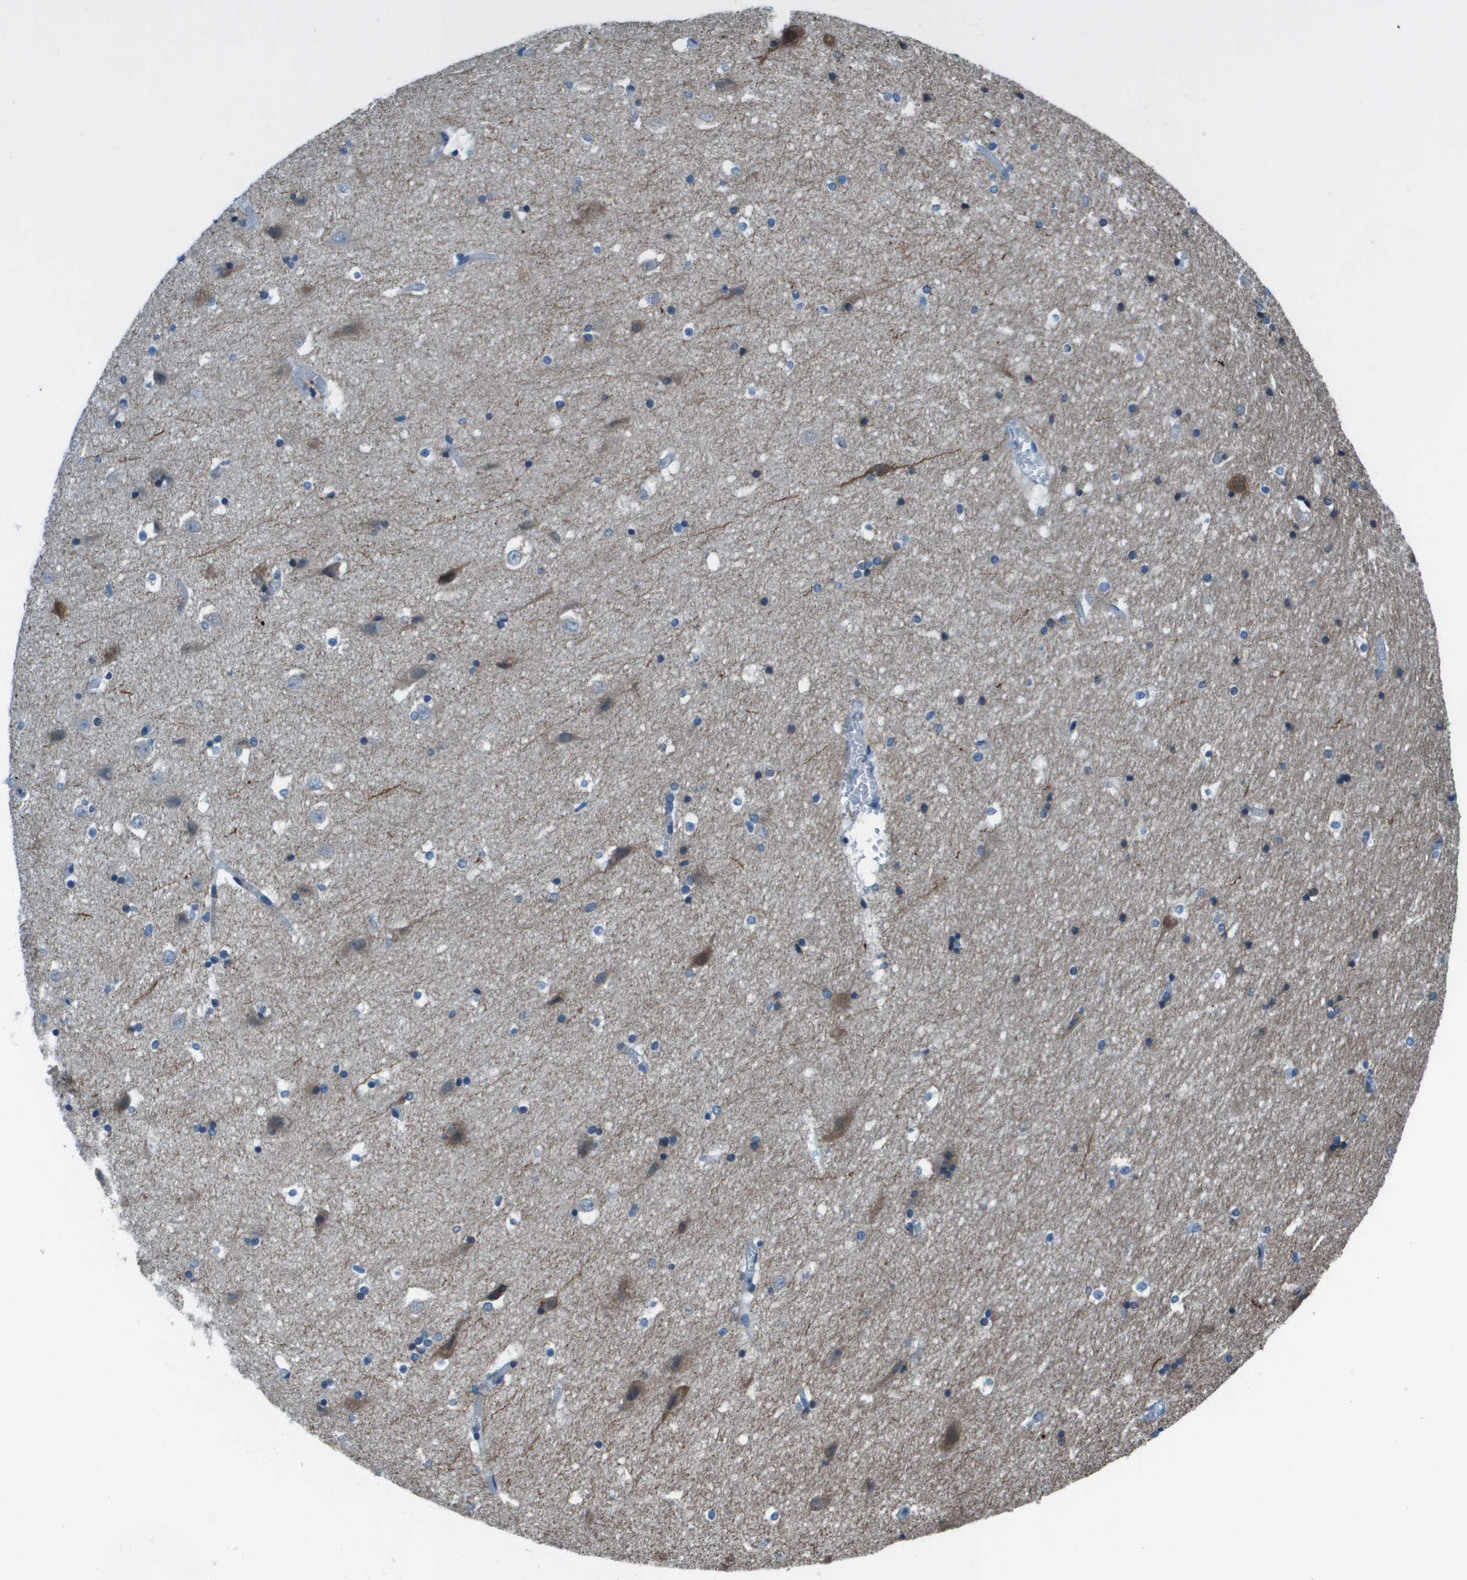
{"staining": {"intensity": "negative", "quantity": "none", "location": "none"}, "tissue": "hippocampus", "cell_type": "Glial cells", "image_type": "normal", "snomed": [{"axis": "morphology", "description": "Normal tissue, NOS"}, {"axis": "topography", "description": "Hippocampus"}], "caption": "Immunohistochemistry histopathology image of normal hippocampus: human hippocampus stained with DAB shows no significant protein staining in glial cells. (Stains: DAB immunohistochemistry (IHC) with hematoxylin counter stain, Microscopy: brightfield microscopy at high magnification).", "gene": "ARFGAP2", "patient": {"sex": "male", "age": 45}}